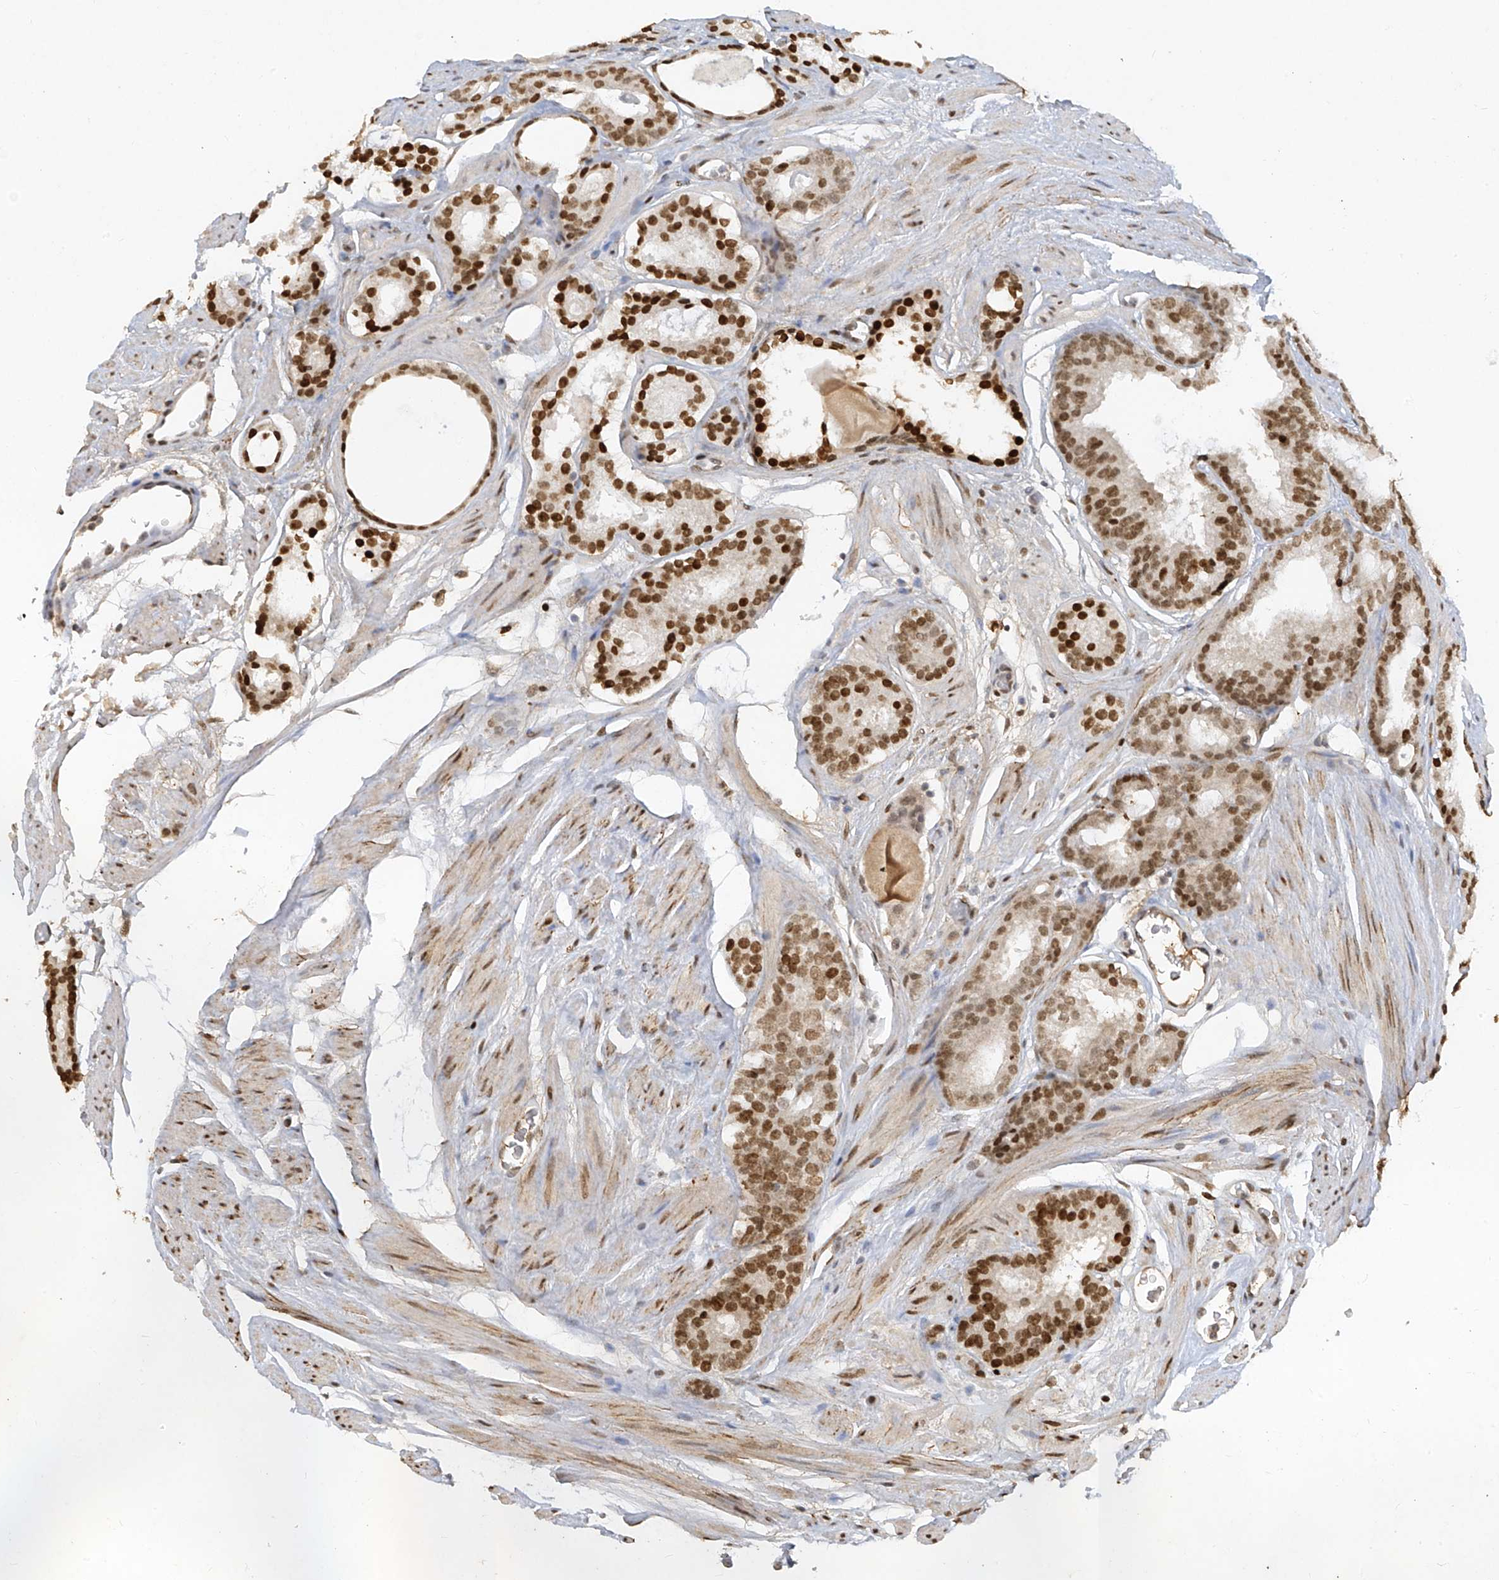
{"staining": {"intensity": "strong", "quantity": ">75%", "location": "nuclear"}, "tissue": "prostate cancer", "cell_type": "Tumor cells", "image_type": "cancer", "snomed": [{"axis": "morphology", "description": "Adenocarcinoma, Low grade"}, {"axis": "topography", "description": "Prostate"}], "caption": "Prostate low-grade adenocarcinoma tissue displays strong nuclear positivity in about >75% of tumor cells, visualized by immunohistochemistry.", "gene": "ATRIP", "patient": {"sex": "male", "age": 69}}